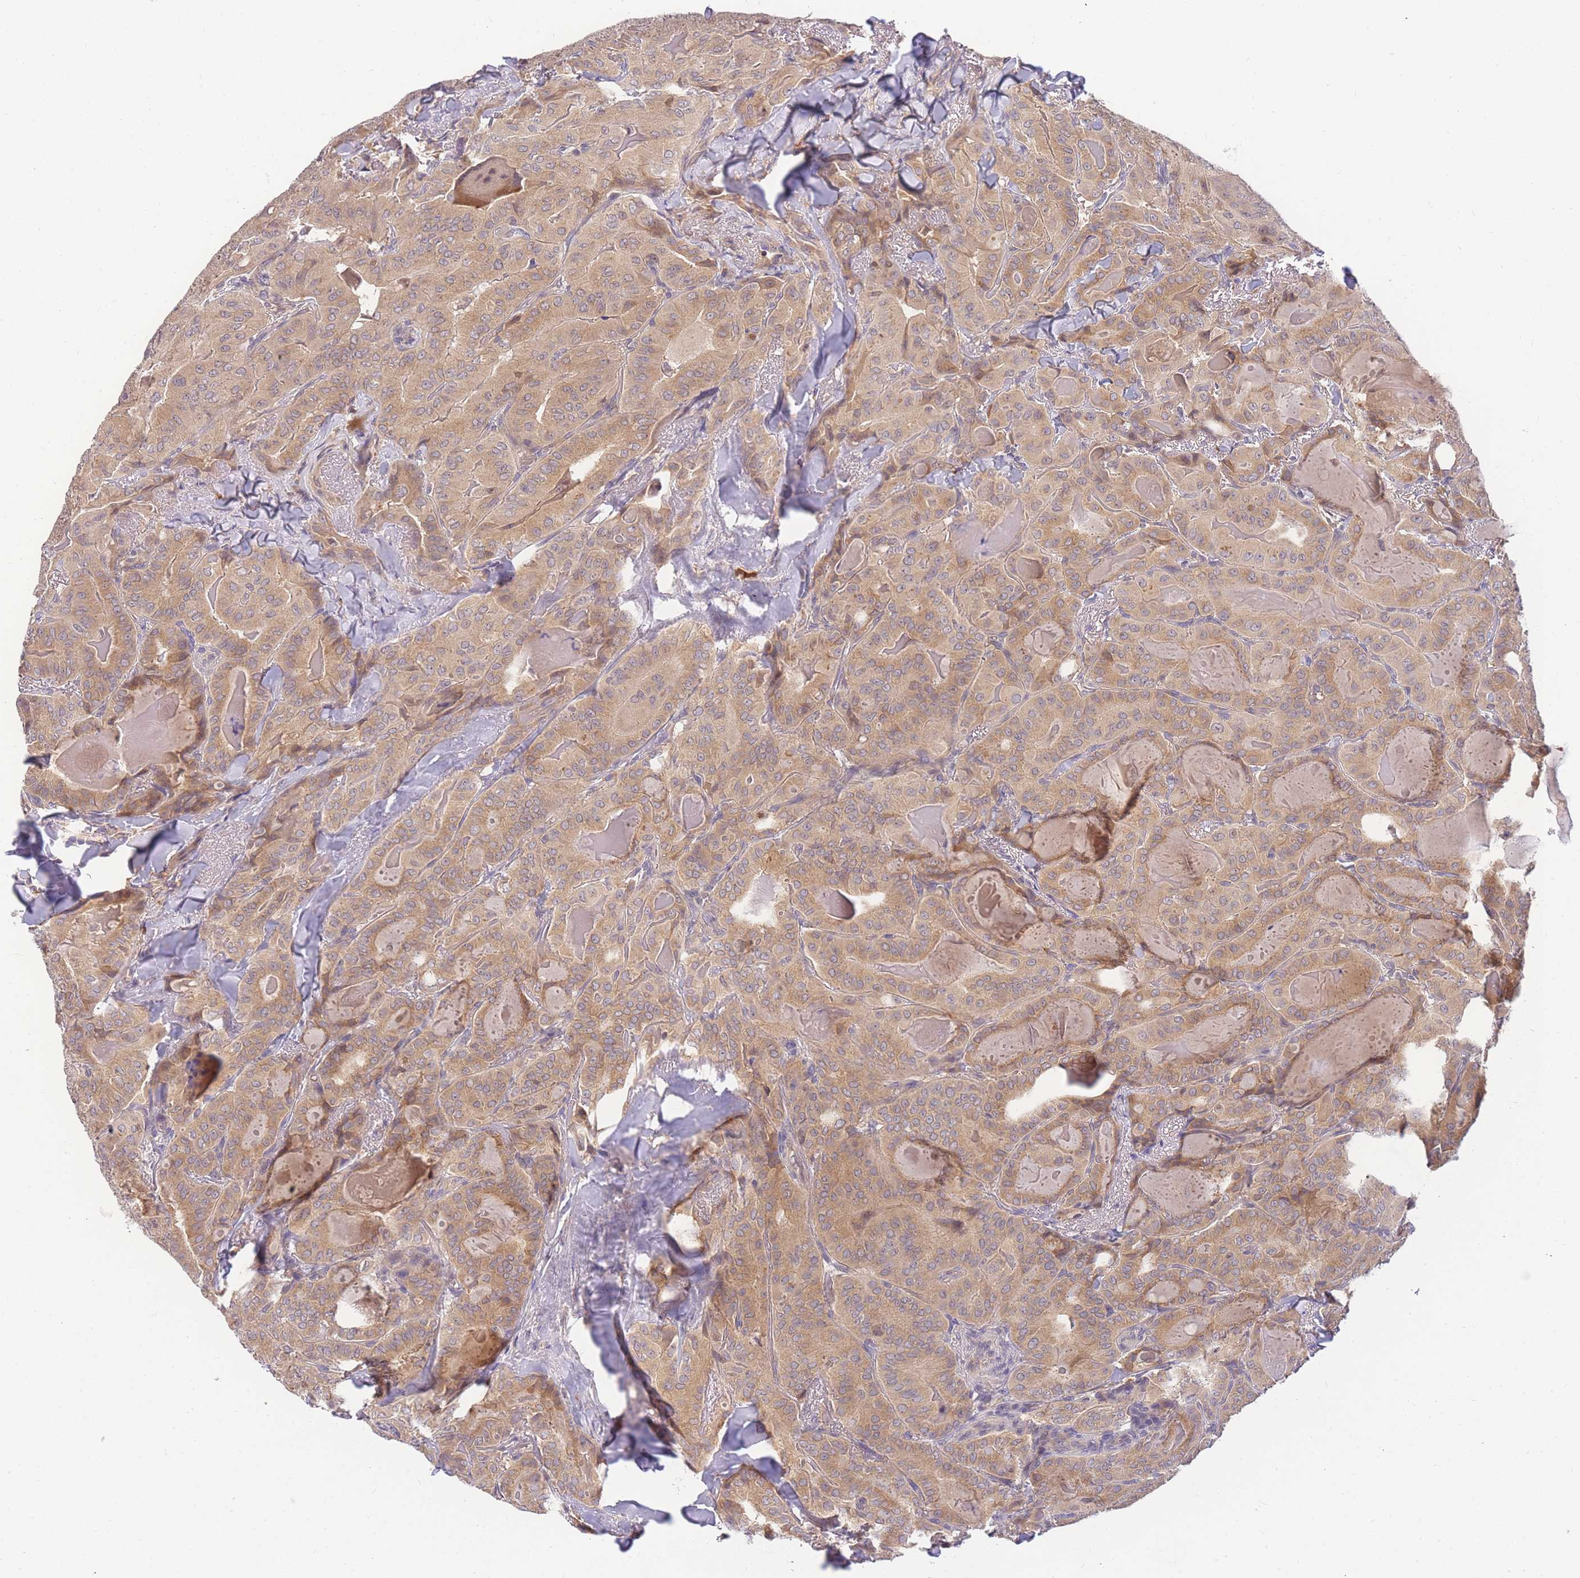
{"staining": {"intensity": "moderate", "quantity": ">75%", "location": "cytoplasmic/membranous"}, "tissue": "thyroid cancer", "cell_type": "Tumor cells", "image_type": "cancer", "snomed": [{"axis": "morphology", "description": "Papillary adenocarcinoma, NOS"}, {"axis": "topography", "description": "Thyroid gland"}], "caption": "Moderate cytoplasmic/membranous protein expression is seen in about >75% of tumor cells in thyroid cancer. (IHC, brightfield microscopy, high magnification).", "gene": "ZNF577", "patient": {"sex": "female", "age": 68}}